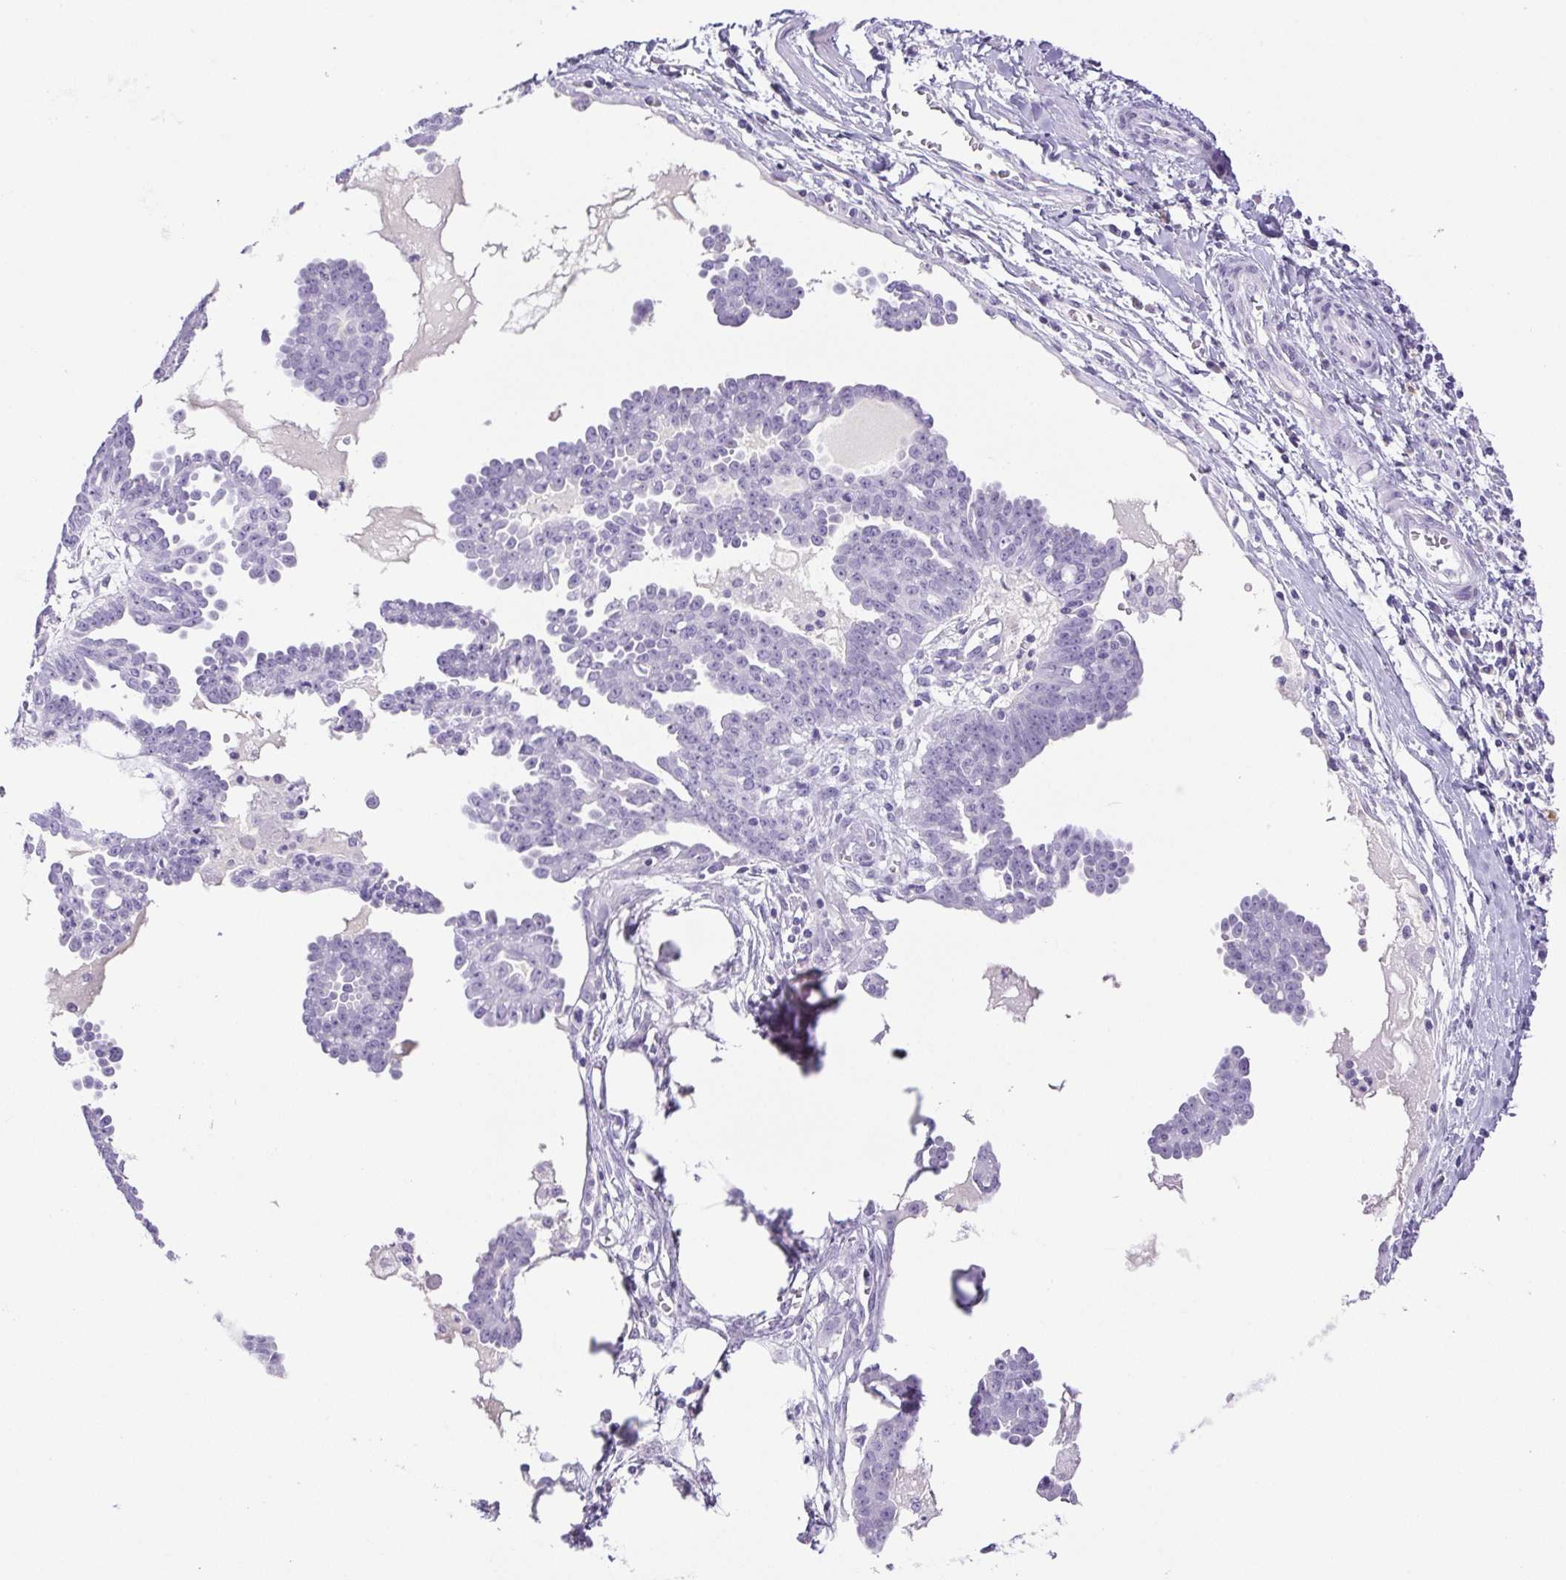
{"staining": {"intensity": "negative", "quantity": "none", "location": "none"}, "tissue": "ovarian cancer", "cell_type": "Tumor cells", "image_type": "cancer", "snomed": [{"axis": "morphology", "description": "Cystadenocarcinoma, serous, NOS"}, {"axis": "topography", "description": "Ovary"}], "caption": "Immunohistochemical staining of ovarian cancer (serous cystadenocarcinoma) shows no significant expression in tumor cells.", "gene": "PAPPA2", "patient": {"sex": "female", "age": 71}}